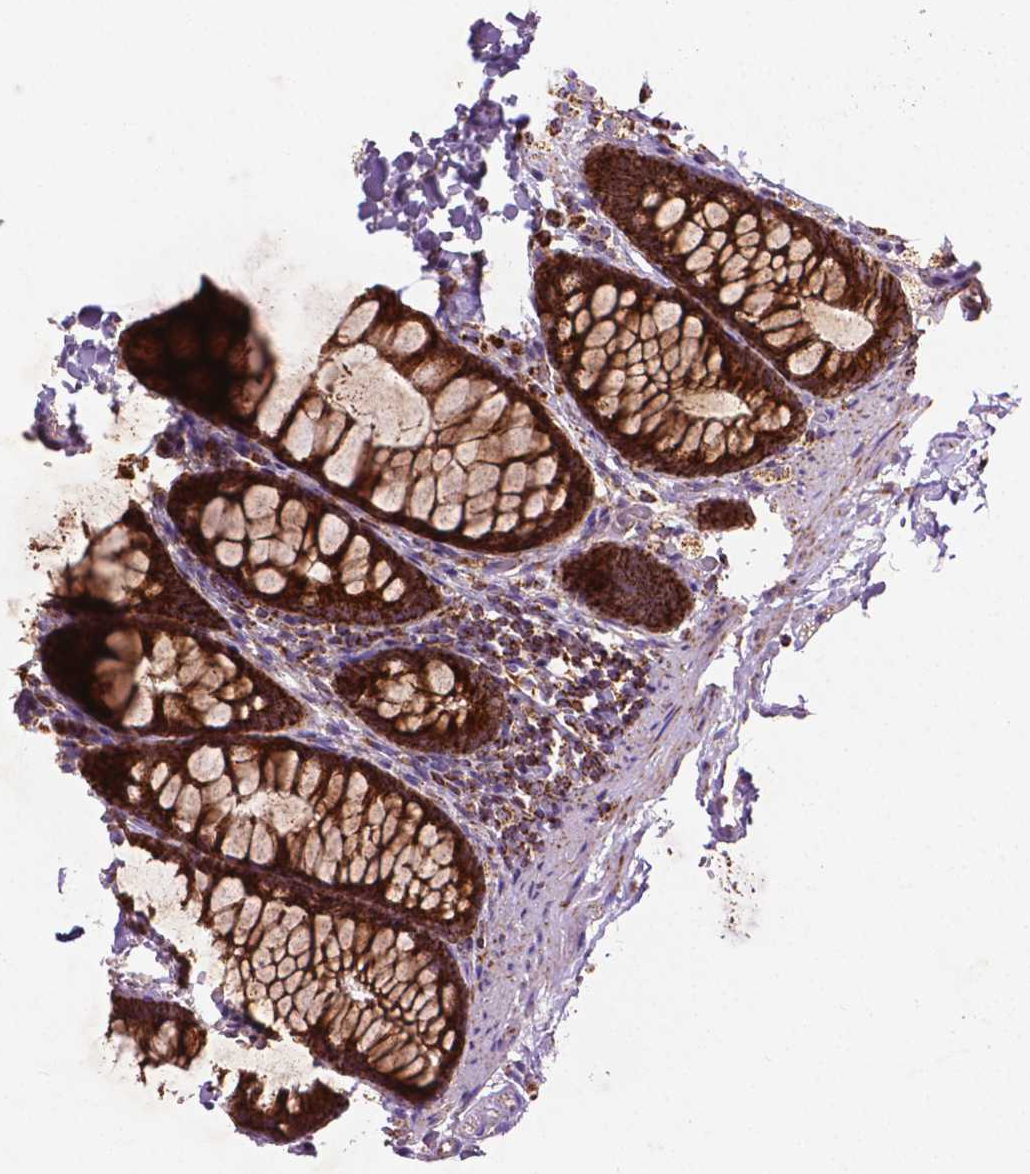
{"staining": {"intensity": "strong", "quantity": ">75%", "location": "cytoplasmic/membranous"}, "tissue": "colon", "cell_type": "Endothelial cells", "image_type": "normal", "snomed": [{"axis": "morphology", "description": "Normal tissue, NOS"}, {"axis": "topography", "description": "Colon"}], "caption": "Strong cytoplasmic/membranous positivity is appreciated in about >75% of endothelial cells in benign colon.", "gene": "ILVBL", "patient": {"sex": "male", "age": 47}}